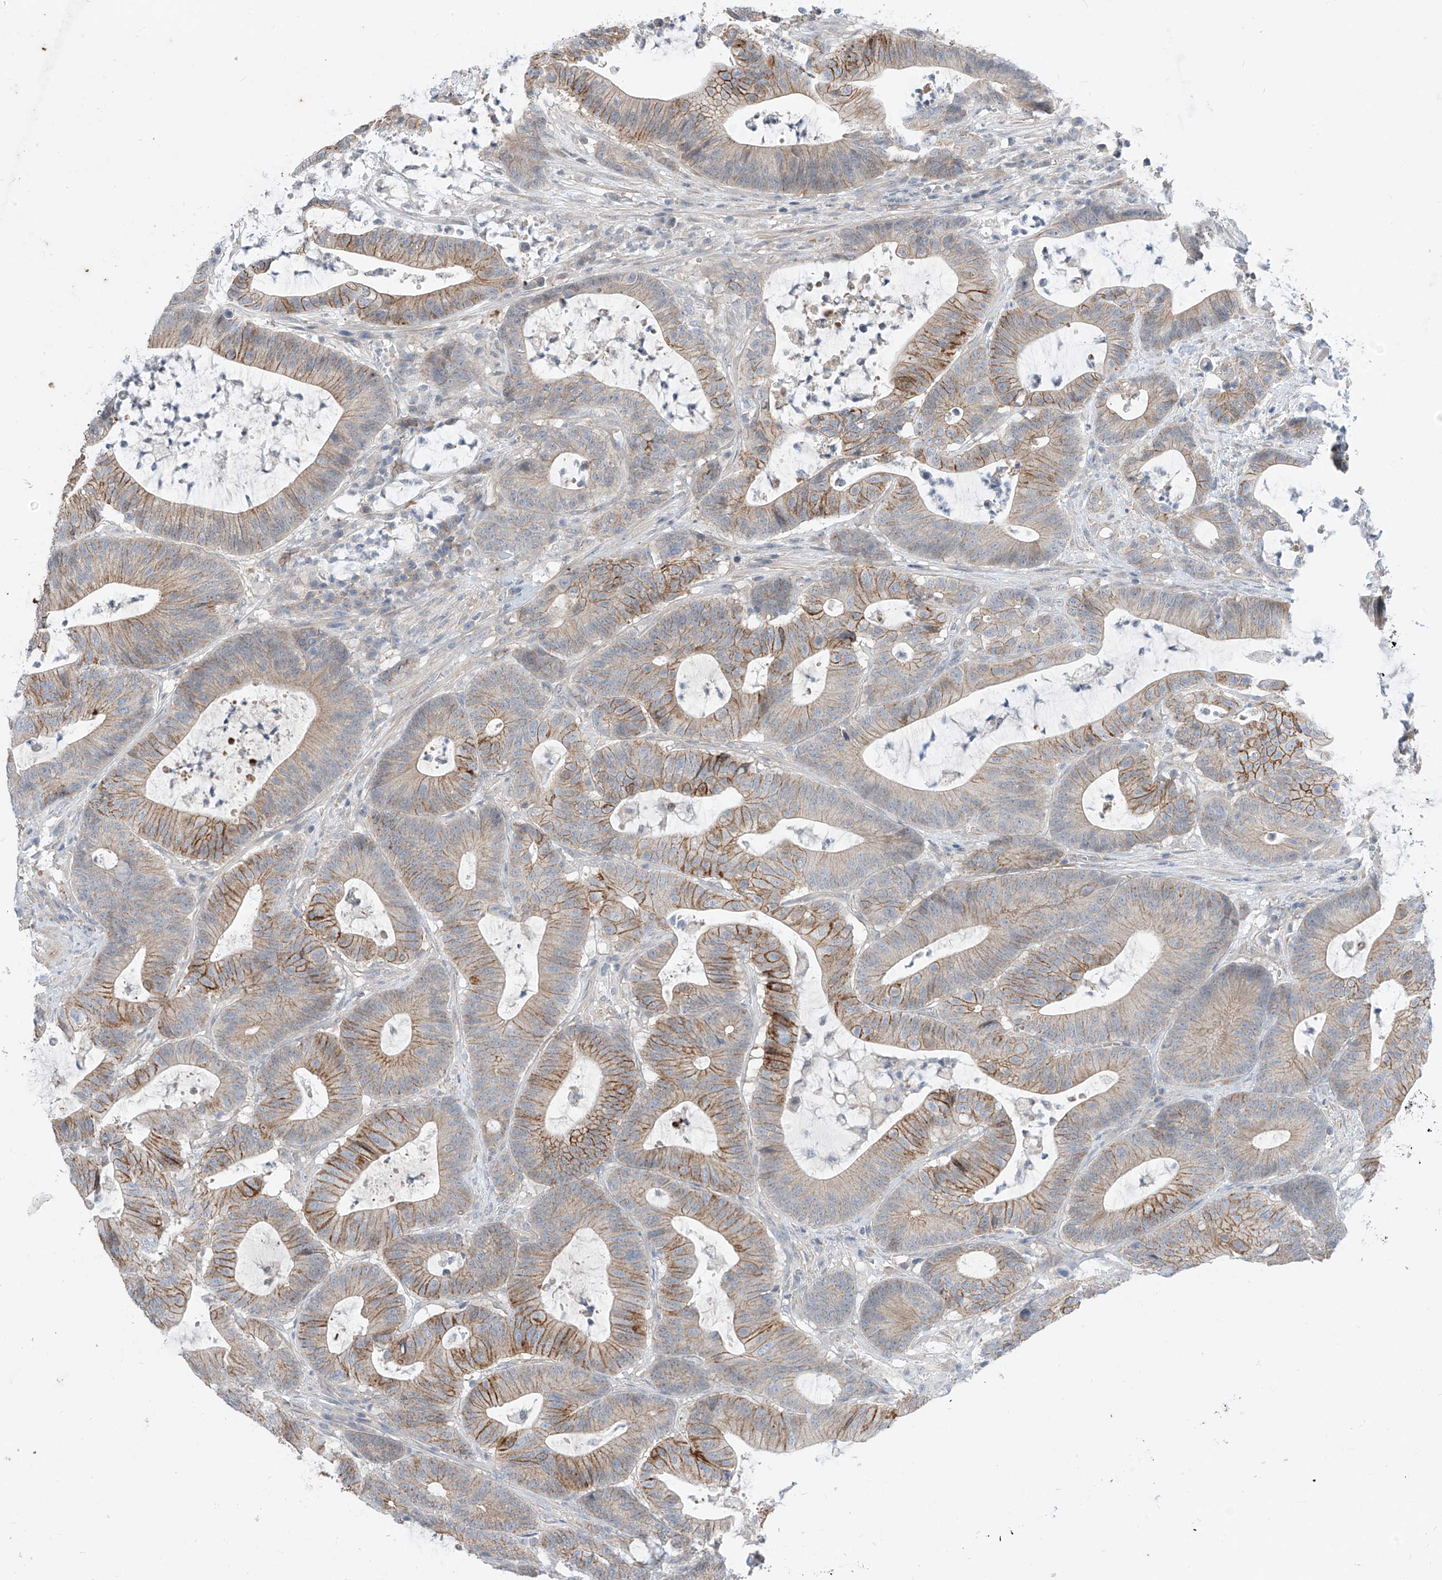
{"staining": {"intensity": "moderate", "quantity": "25%-75%", "location": "cytoplasmic/membranous"}, "tissue": "colorectal cancer", "cell_type": "Tumor cells", "image_type": "cancer", "snomed": [{"axis": "morphology", "description": "Adenocarcinoma, NOS"}, {"axis": "topography", "description": "Colon"}], "caption": "A histopathology image of colorectal cancer (adenocarcinoma) stained for a protein demonstrates moderate cytoplasmic/membranous brown staining in tumor cells.", "gene": "ABLIM2", "patient": {"sex": "female", "age": 84}}